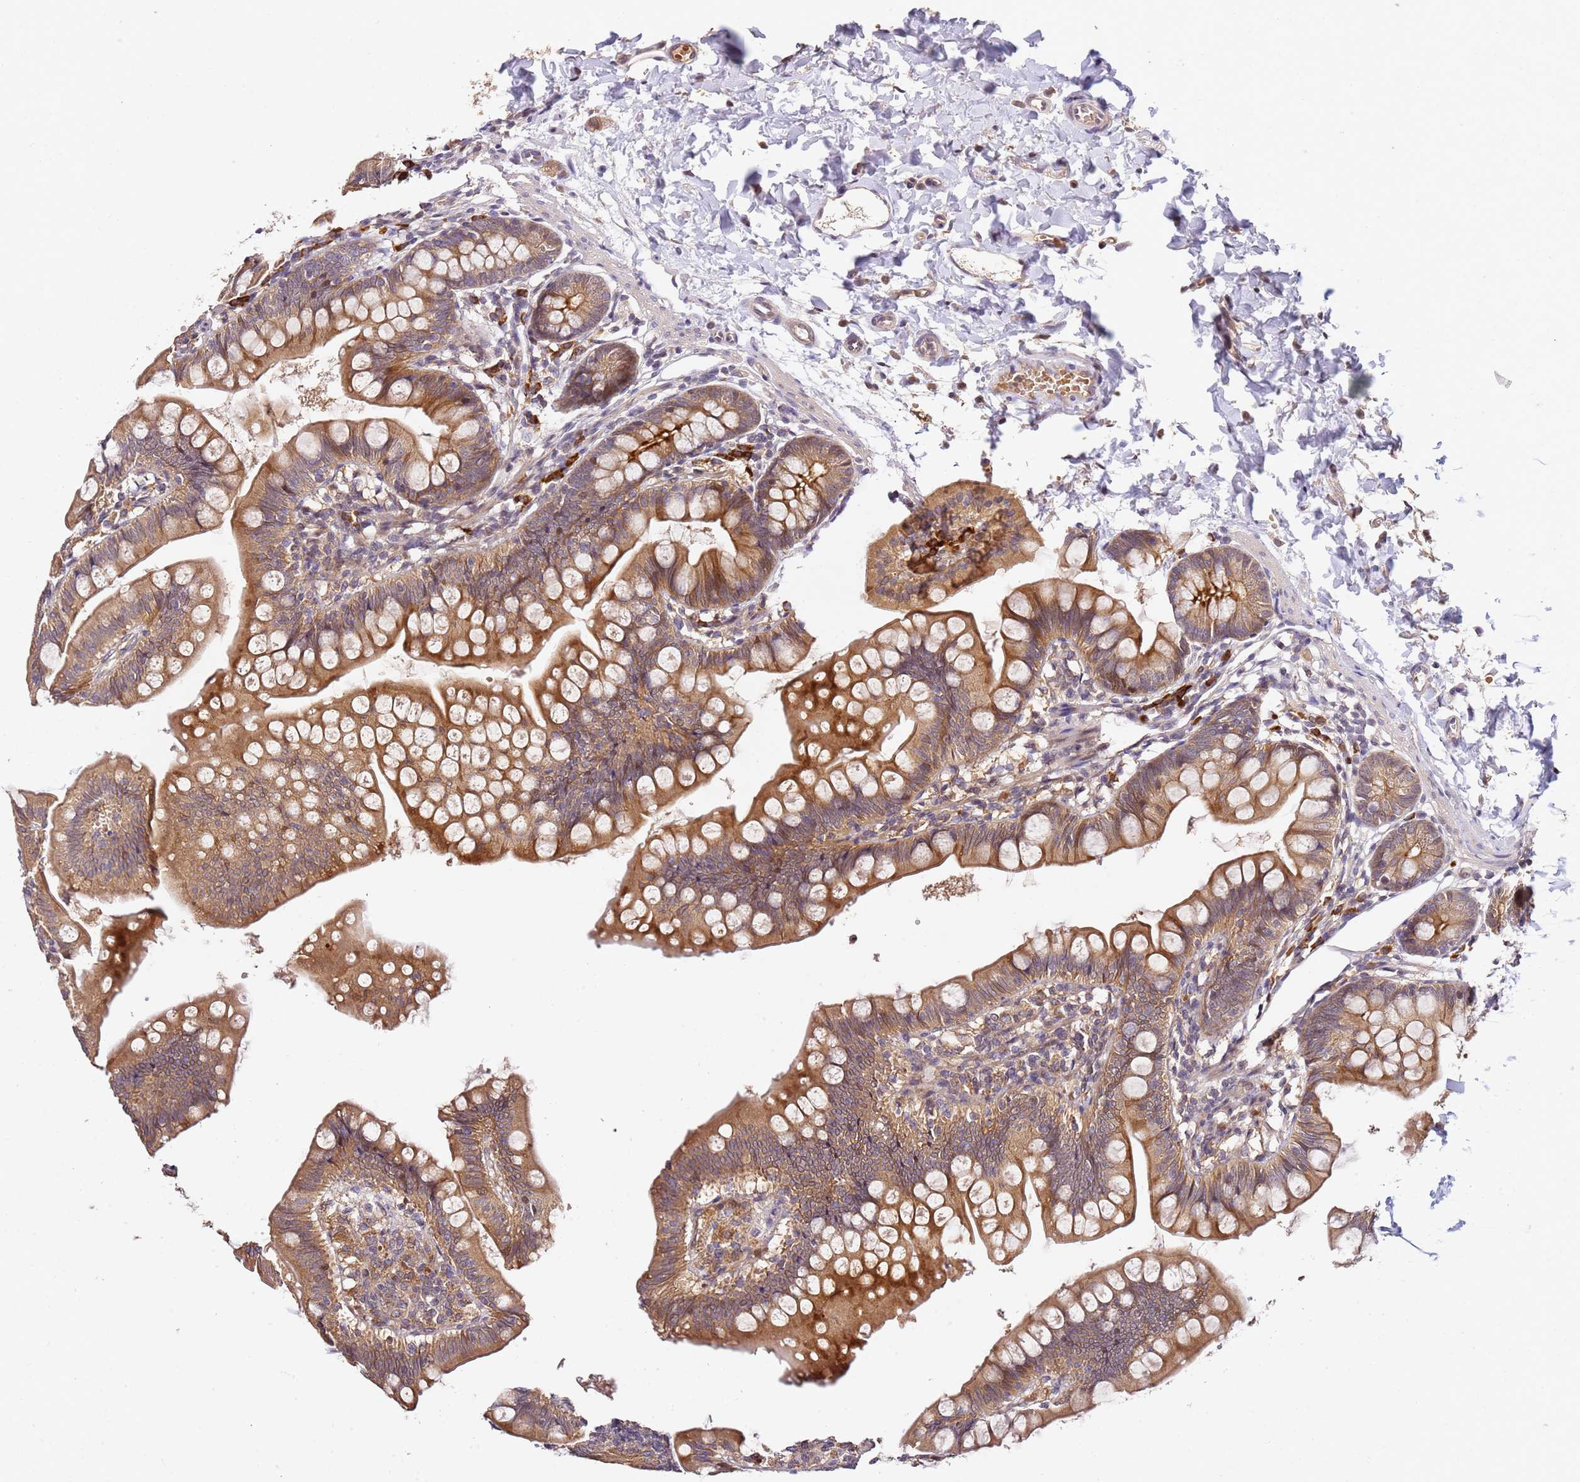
{"staining": {"intensity": "strong", "quantity": ">75%", "location": "cytoplasmic/membranous"}, "tissue": "small intestine", "cell_type": "Glandular cells", "image_type": "normal", "snomed": [{"axis": "morphology", "description": "Normal tissue, NOS"}, {"axis": "topography", "description": "Small intestine"}], "caption": "Approximately >75% of glandular cells in normal small intestine reveal strong cytoplasmic/membranous protein expression as visualized by brown immunohistochemical staining.", "gene": "OSBPL2", "patient": {"sex": "male", "age": 7}}